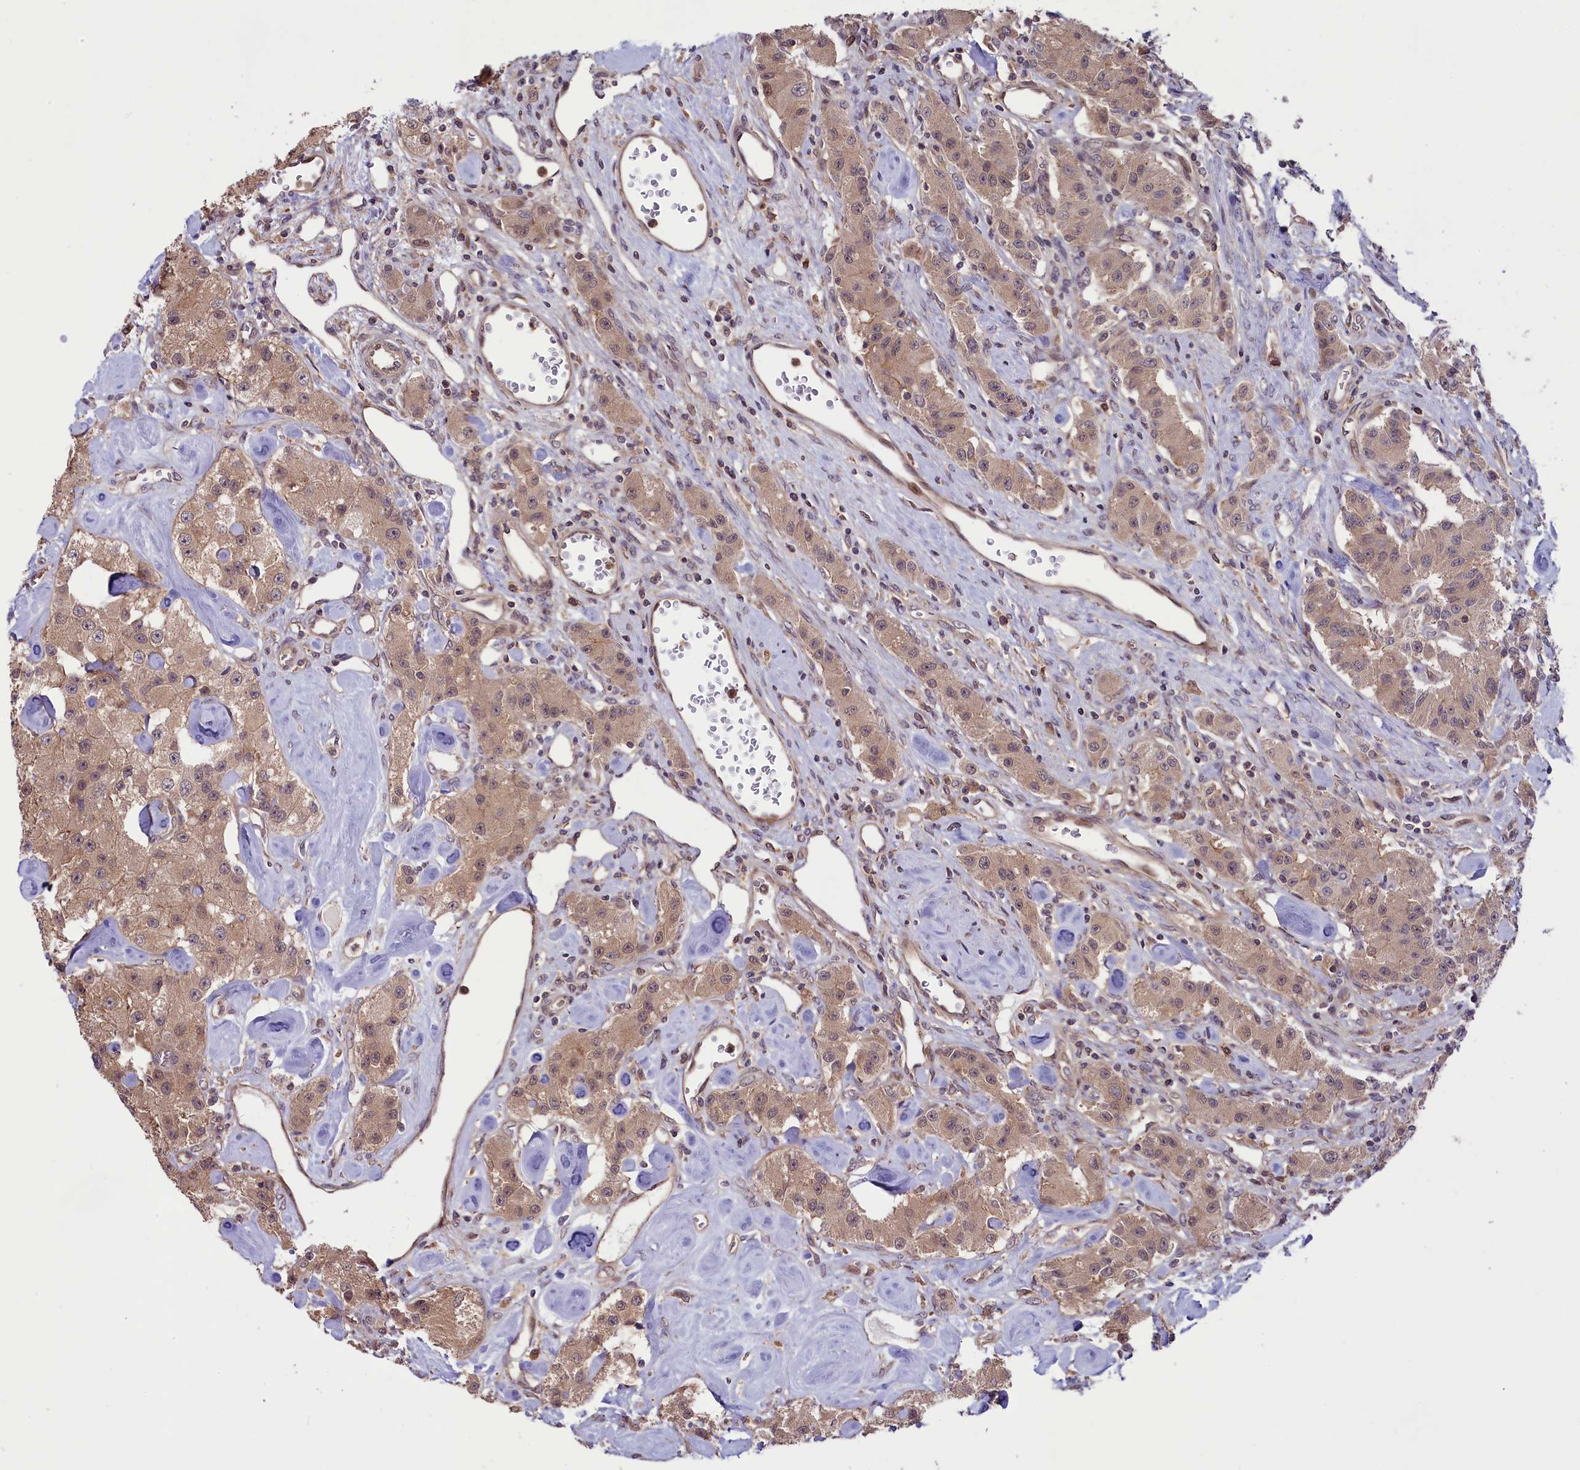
{"staining": {"intensity": "weak", "quantity": ">75%", "location": "cytoplasmic/membranous,nuclear"}, "tissue": "carcinoid", "cell_type": "Tumor cells", "image_type": "cancer", "snomed": [{"axis": "morphology", "description": "Carcinoid, malignant, NOS"}, {"axis": "topography", "description": "Pancreas"}], "caption": "Immunohistochemical staining of malignant carcinoid demonstrates low levels of weak cytoplasmic/membranous and nuclear staining in about >75% of tumor cells. (Brightfield microscopy of DAB IHC at high magnification).", "gene": "RIC8A", "patient": {"sex": "male", "age": 41}}